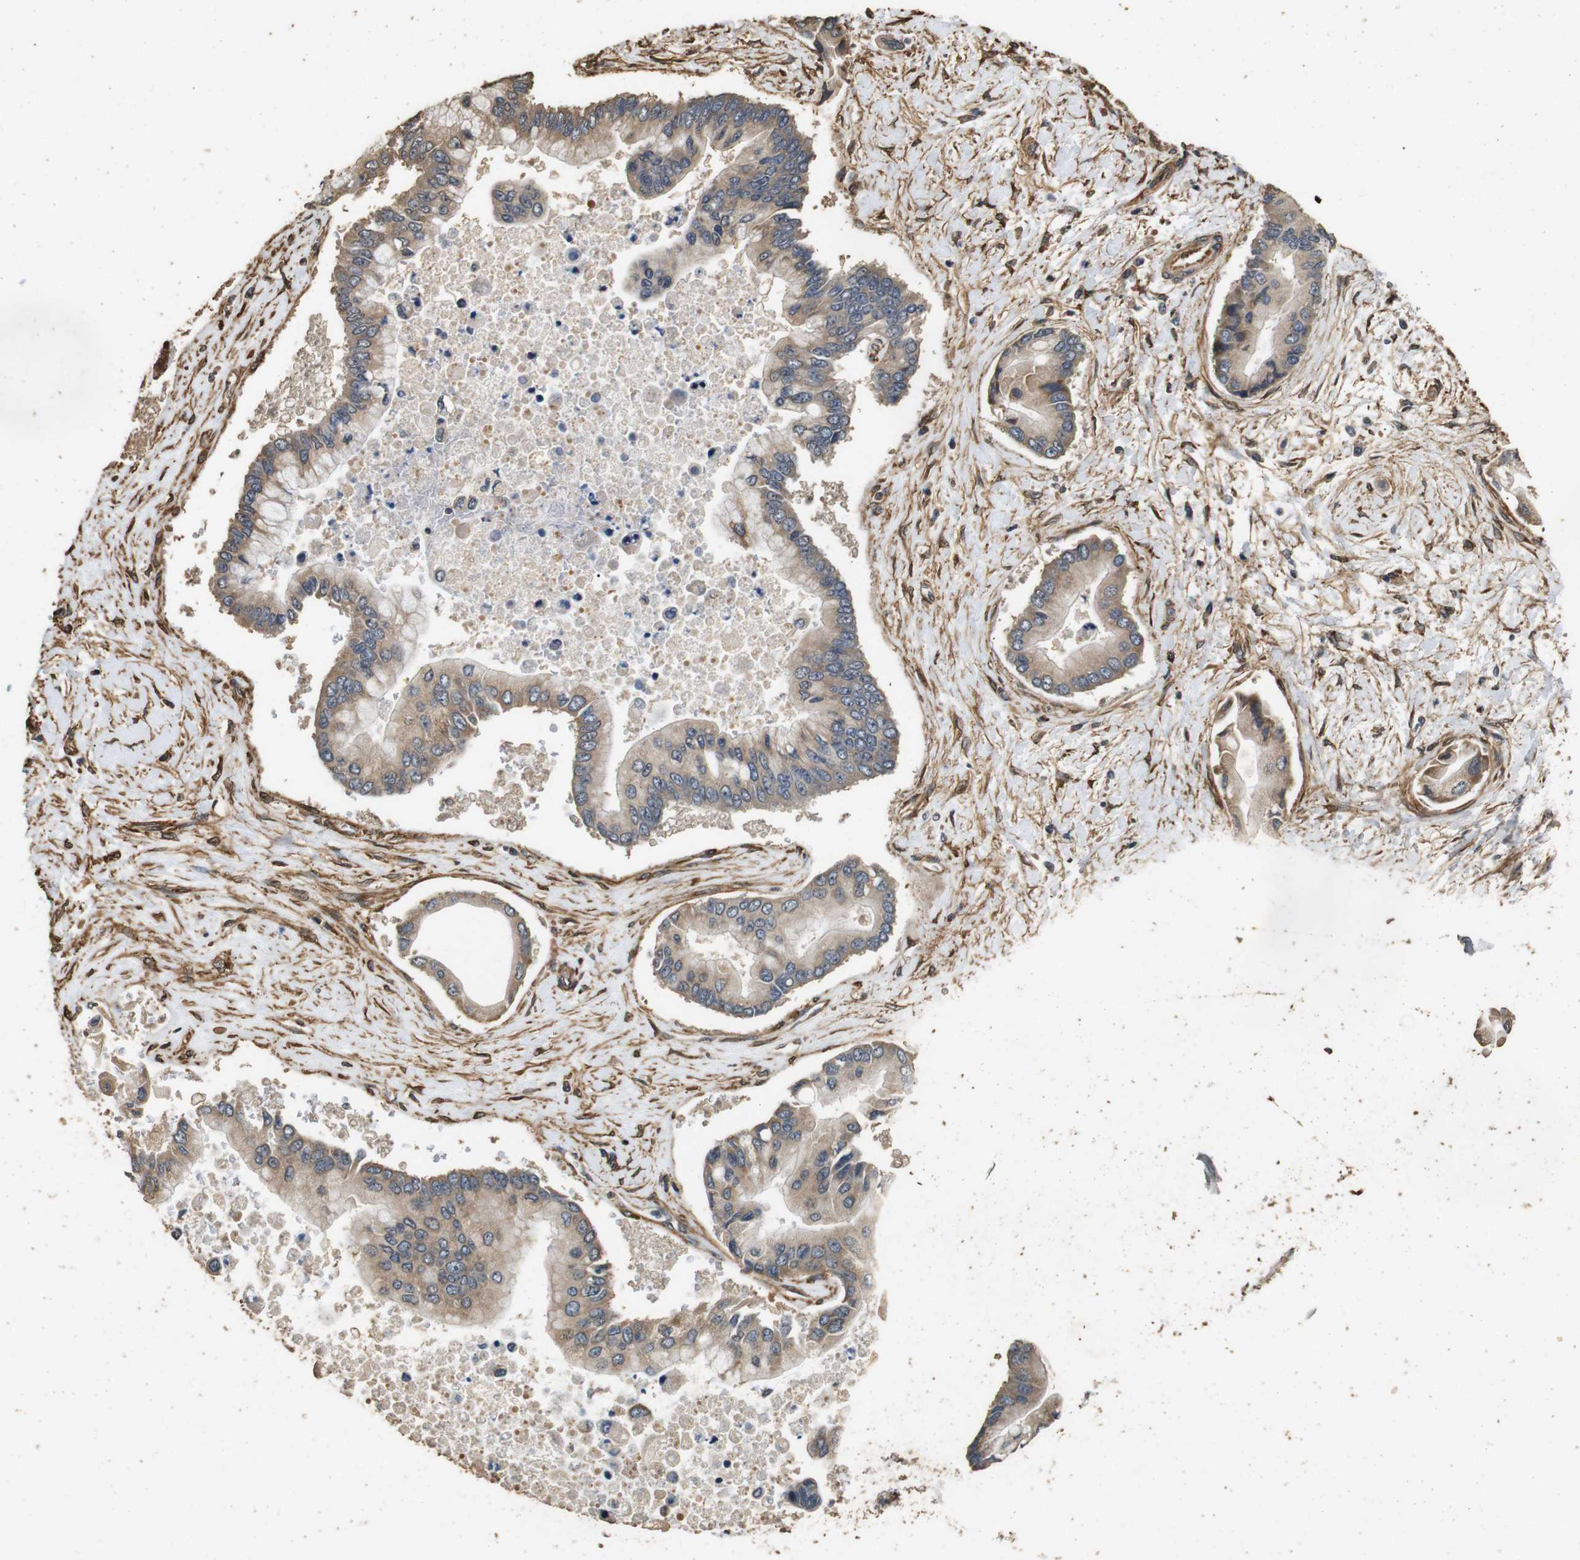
{"staining": {"intensity": "moderate", "quantity": ">75%", "location": "cytoplasmic/membranous"}, "tissue": "liver cancer", "cell_type": "Tumor cells", "image_type": "cancer", "snomed": [{"axis": "morphology", "description": "Cholangiocarcinoma"}, {"axis": "topography", "description": "Liver"}], "caption": "Liver cholangiocarcinoma stained with a brown dye demonstrates moderate cytoplasmic/membranous positive staining in about >75% of tumor cells.", "gene": "CNPY4", "patient": {"sex": "male", "age": 50}}